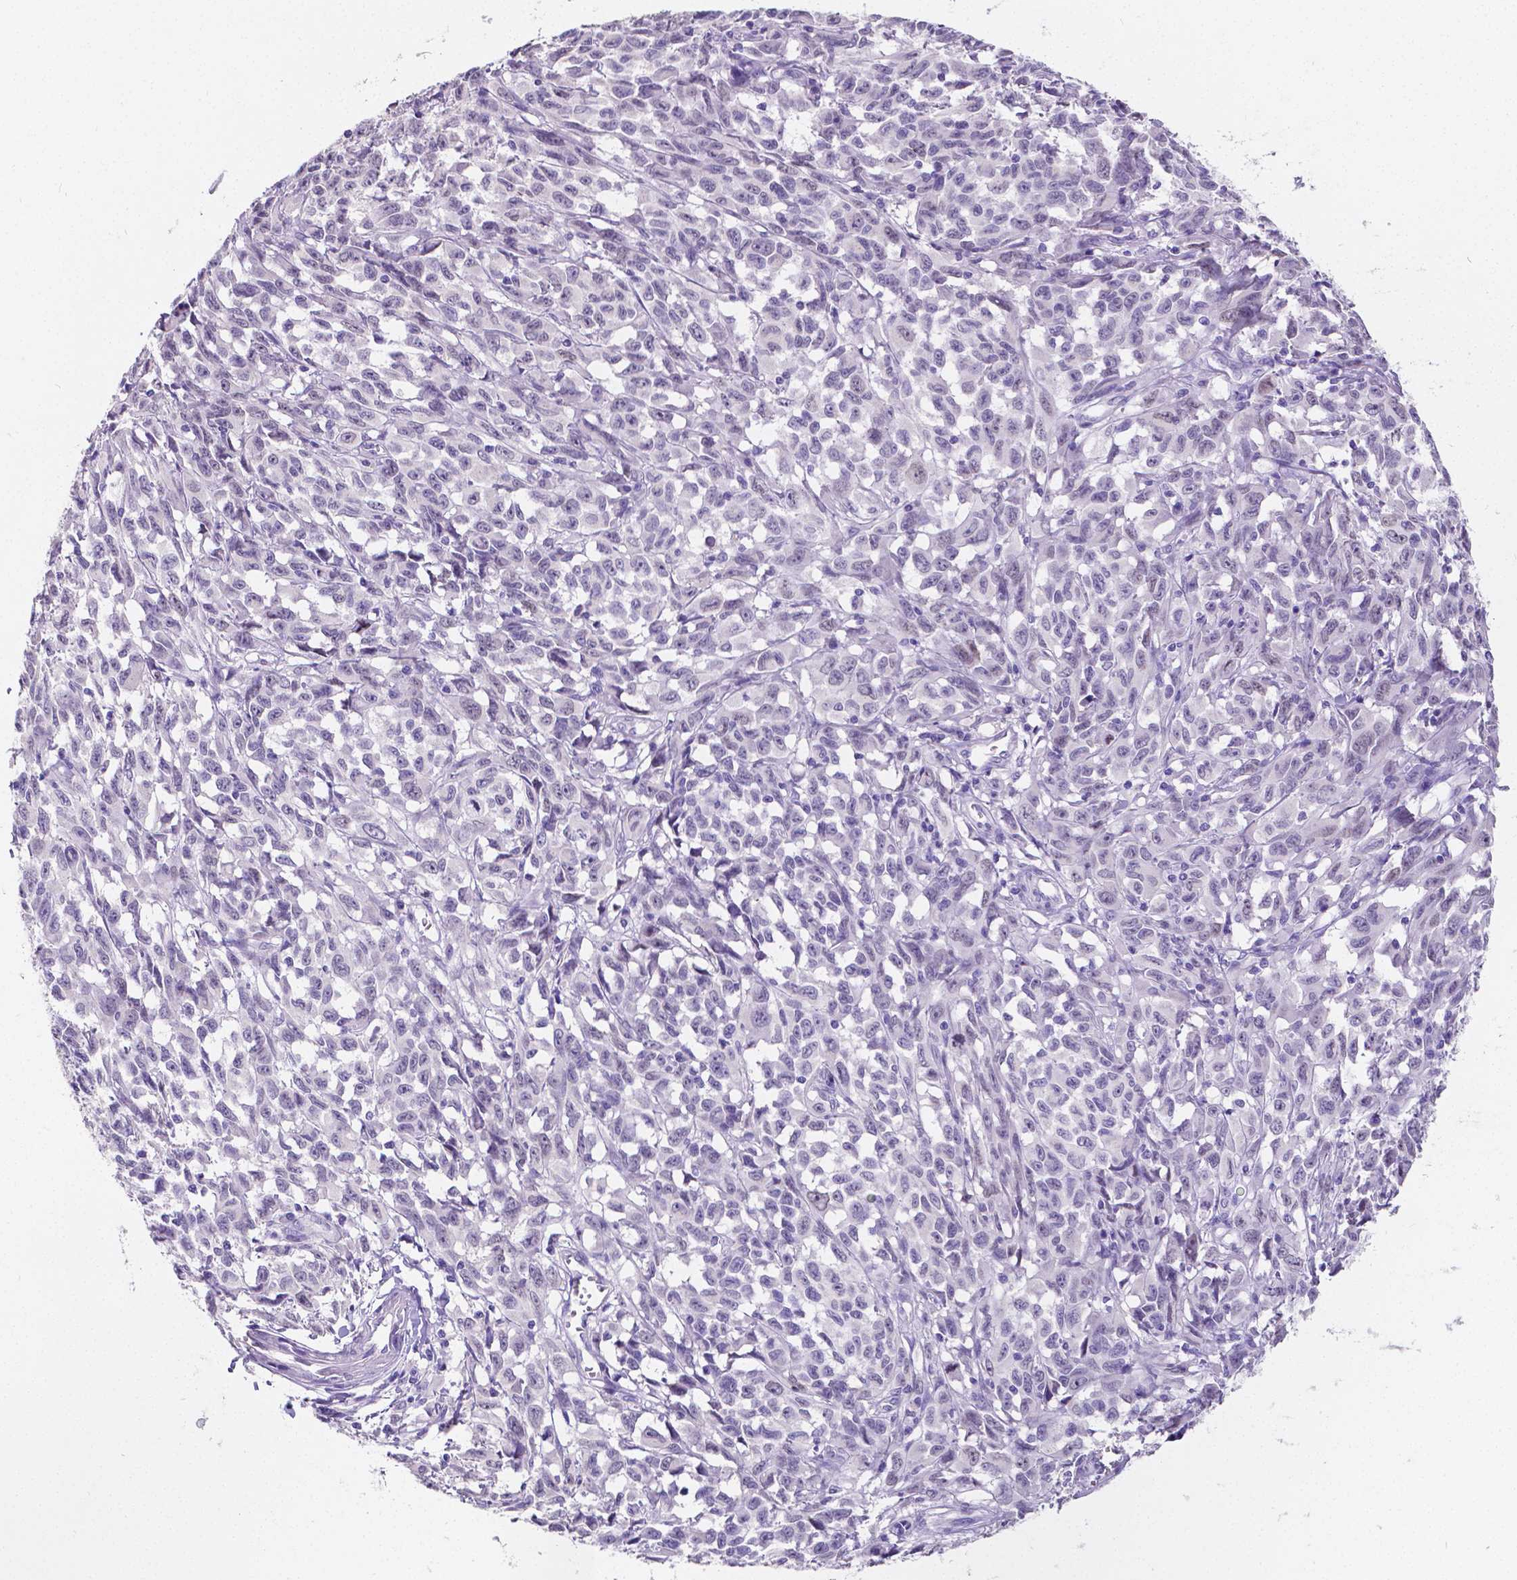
{"staining": {"intensity": "negative", "quantity": "none", "location": "none"}, "tissue": "melanoma", "cell_type": "Tumor cells", "image_type": "cancer", "snomed": [{"axis": "morphology", "description": "Malignant melanoma, NOS"}, {"axis": "topography", "description": "Vulva, labia, clitoris and Bartholin´s gland, NO"}], "caption": "DAB (3,3'-diaminobenzidine) immunohistochemical staining of human malignant melanoma reveals no significant expression in tumor cells.", "gene": "SATB2", "patient": {"sex": "female", "age": 75}}